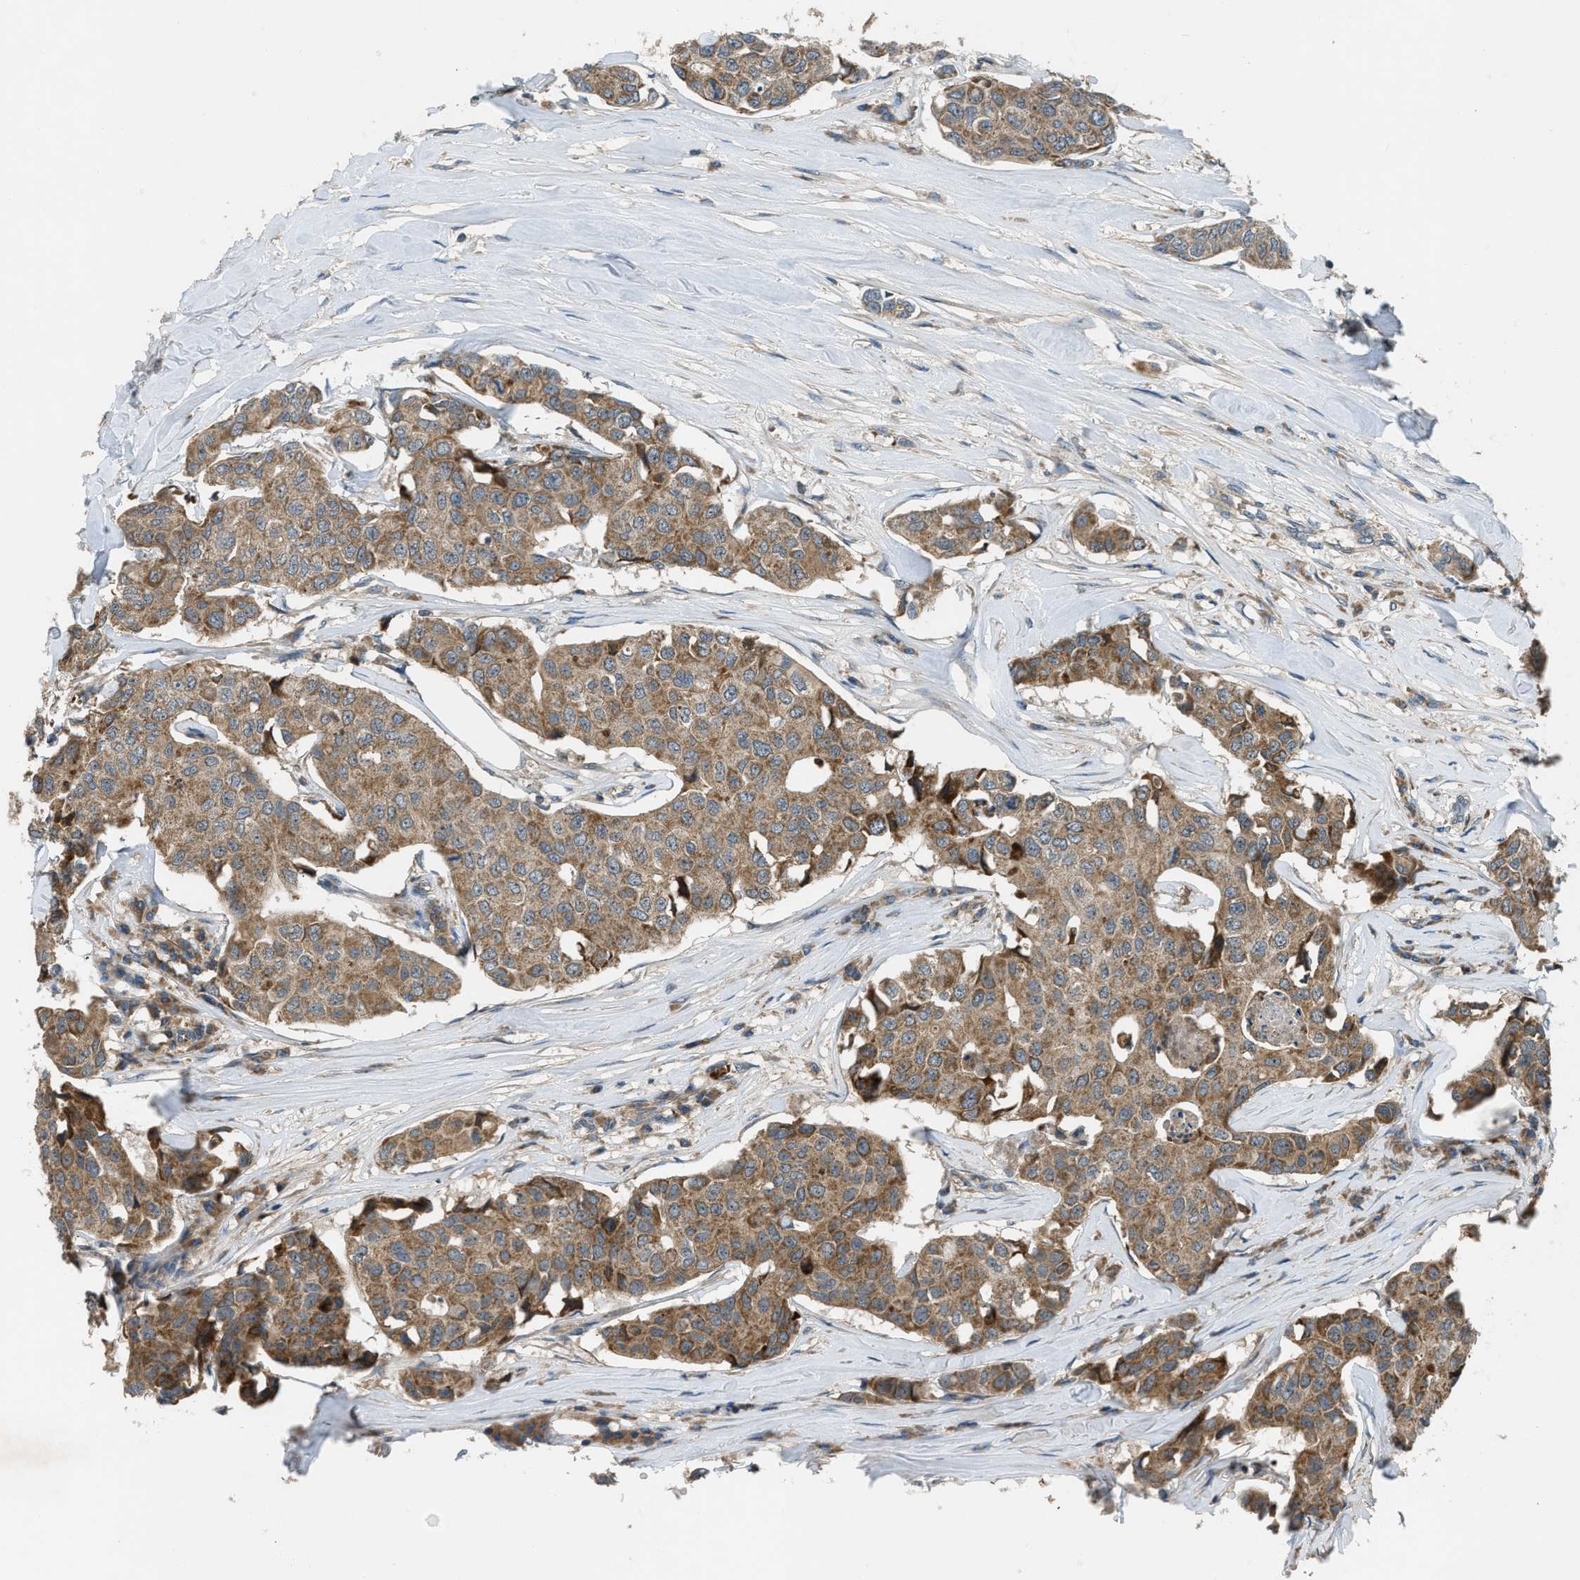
{"staining": {"intensity": "moderate", "quantity": ">75%", "location": "cytoplasmic/membranous"}, "tissue": "breast cancer", "cell_type": "Tumor cells", "image_type": "cancer", "snomed": [{"axis": "morphology", "description": "Duct carcinoma"}, {"axis": "topography", "description": "Breast"}], "caption": "Breast cancer stained for a protein shows moderate cytoplasmic/membranous positivity in tumor cells. (brown staining indicates protein expression, while blue staining denotes nuclei).", "gene": "ZNF71", "patient": {"sex": "female", "age": 80}}